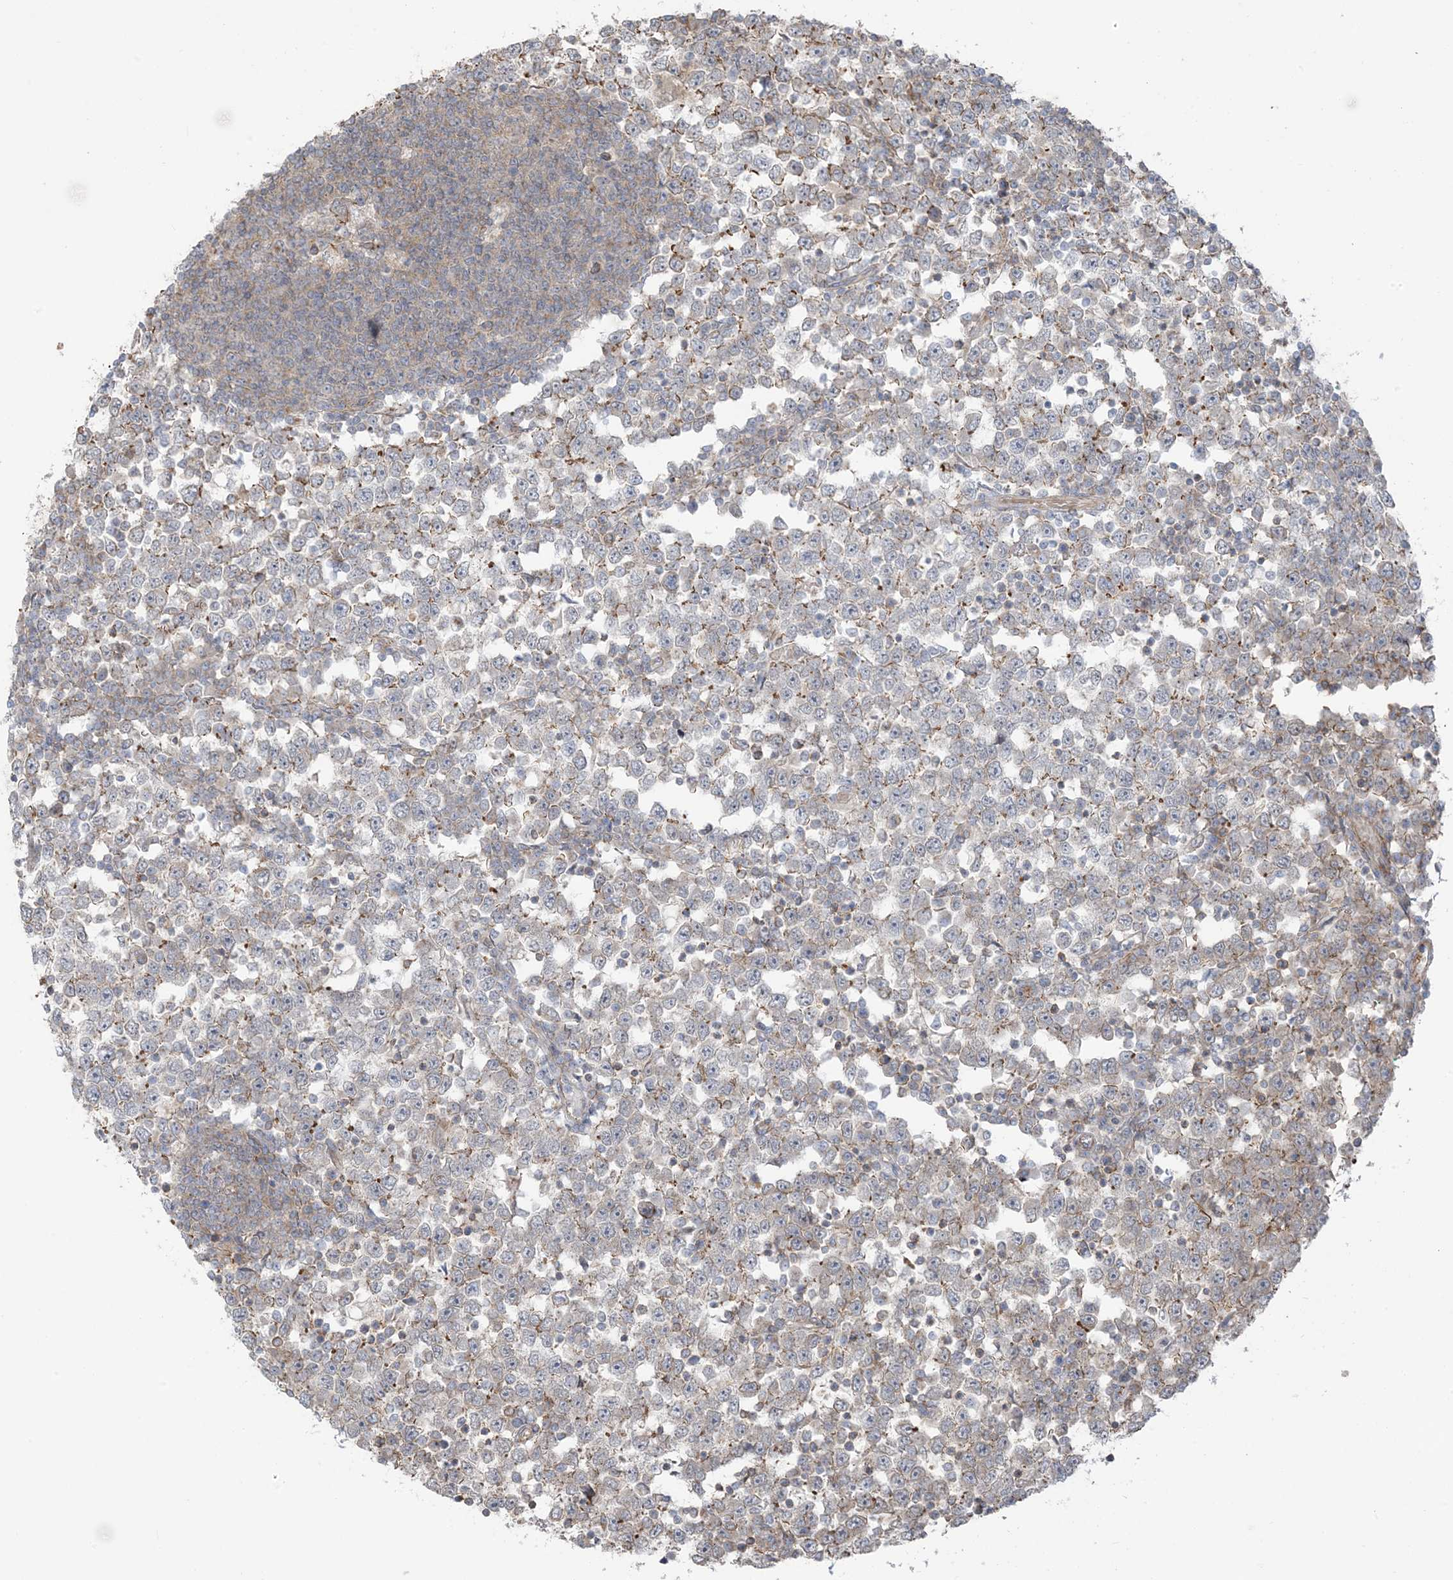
{"staining": {"intensity": "moderate", "quantity": "<25%", "location": "cytoplasmic/membranous"}, "tissue": "testis cancer", "cell_type": "Tumor cells", "image_type": "cancer", "snomed": [{"axis": "morphology", "description": "Seminoma, NOS"}, {"axis": "topography", "description": "Testis"}], "caption": "This histopathology image shows immunohistochemistry (IHC) staining of testis cancer, with low moderate cytoplasmic/membranous positivity in about <25% of tumor cells.", "gene": "ICMT", "patient": {"sex": "male", "age": 65}}